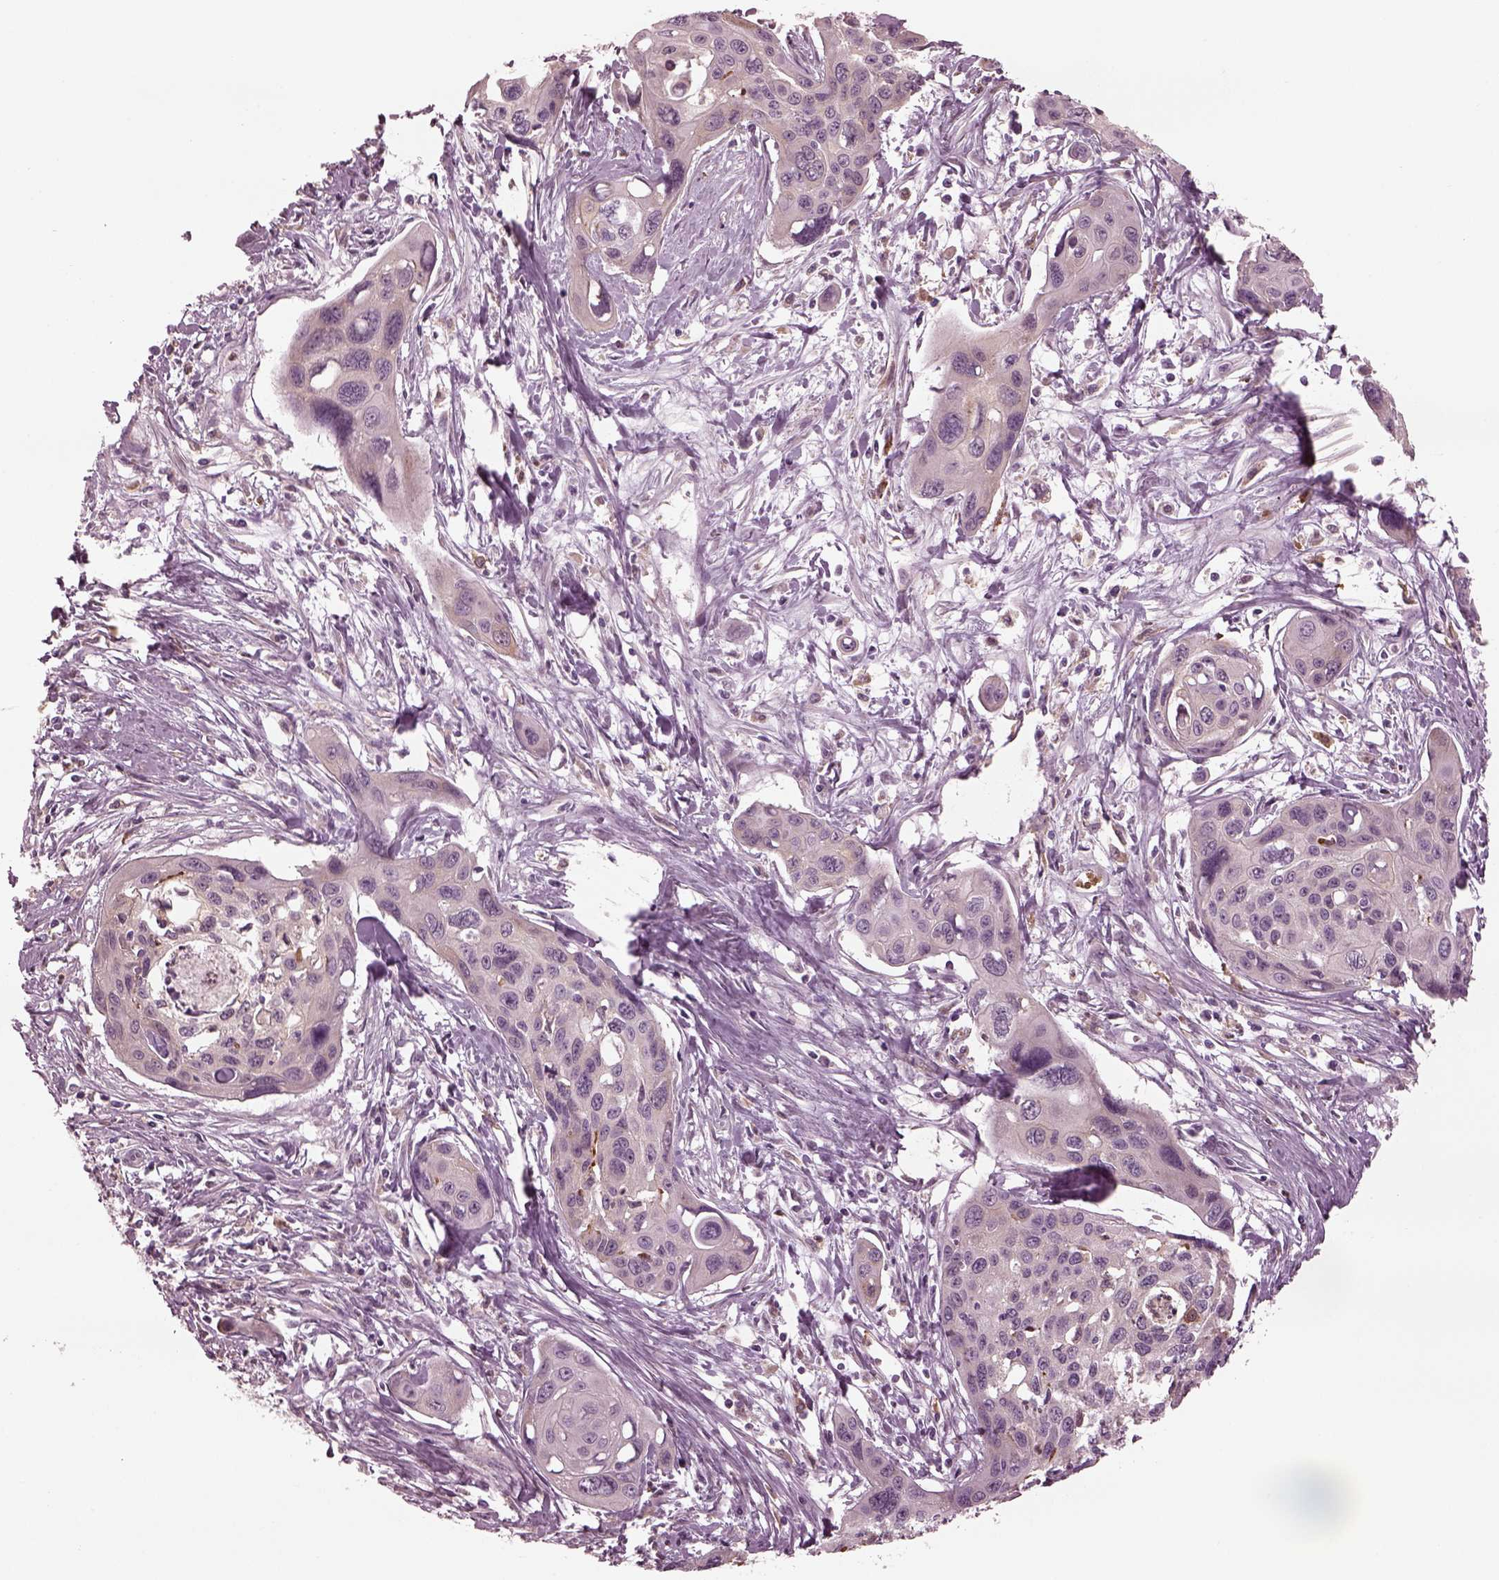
{"staining": {"intensity": "negative", "quantity": "none", "location": "none"}, "tissue": "cervical cancer", "cell_type": "Tumor cells", "image_type": "cancer", "snomed": [{"axis": "morphology", "description": "Squamous cell carcinoma, NOS"}, {"axis": "topography", "description": "Cervix"}], "caption": "Immunohistochemistry image of neoplastic tissue: human cervical cancer (squamous cell carcinoma) stained with DAB (3,3'-diaminobenzidine) demonstrates no significant protein staining in tumor cells.", "gene": "PSTPIP2", "patient": {"sex": "female", "age": 31}}